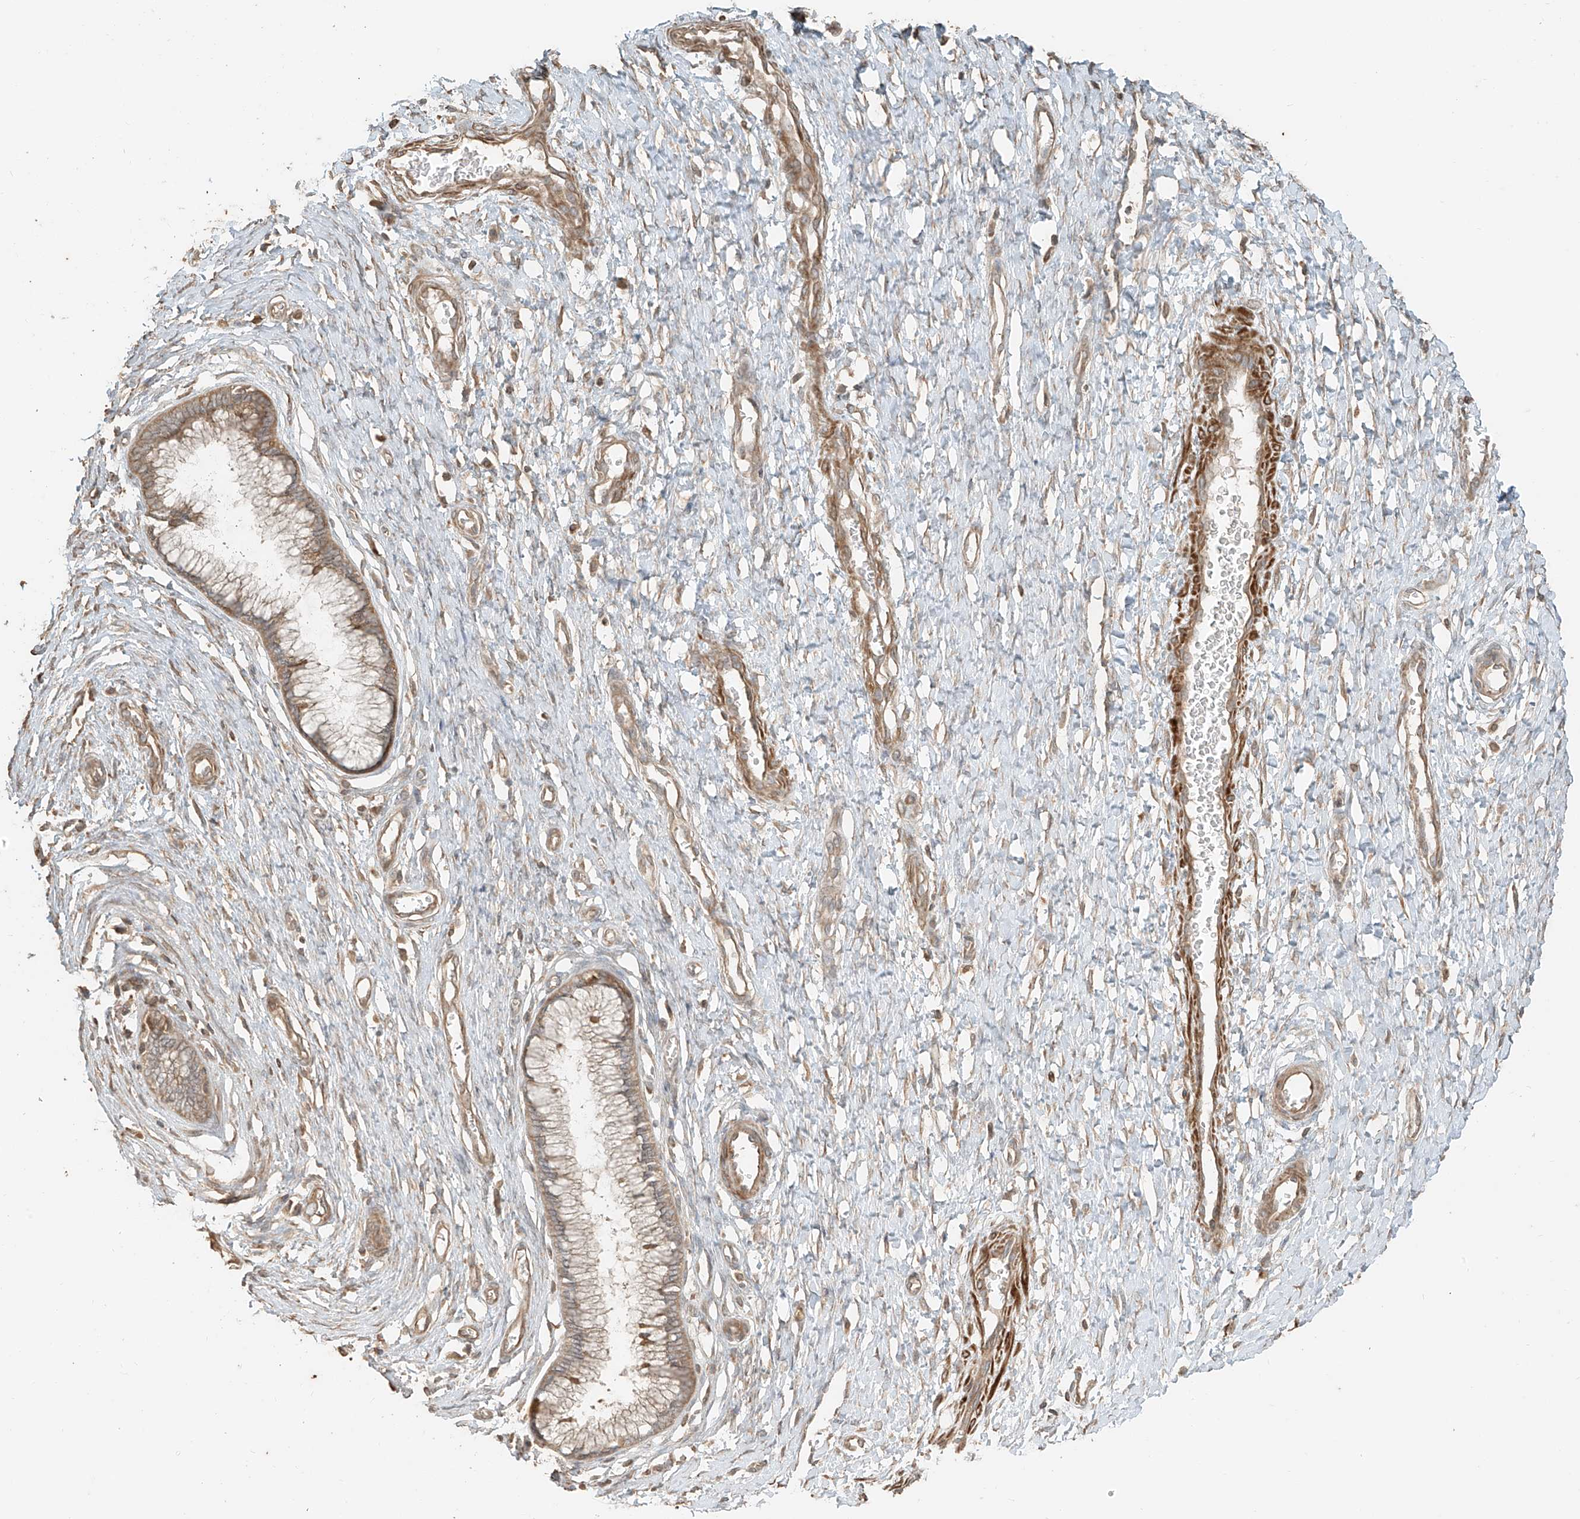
{"staining": {"intensity": "weak", "quantity": "25%-75%", "location": "cytoplasmic/membranous"}, "tissue": "cervix", "cell_type": "Glandular cells", "image_type": "normal", "snomed": [{"axis": "morphology", "description": "Normal tissue, NOS"}, {"axis": "topography", "description": "Cervix"}], "caption": "Protein staining shows weak cytoplasmic/membranous staining in about 25%-75% of glandular cells in unremarkable cervix.", "gene": "ANKZF1", "patient": {"sex": "female", "age": 55}}